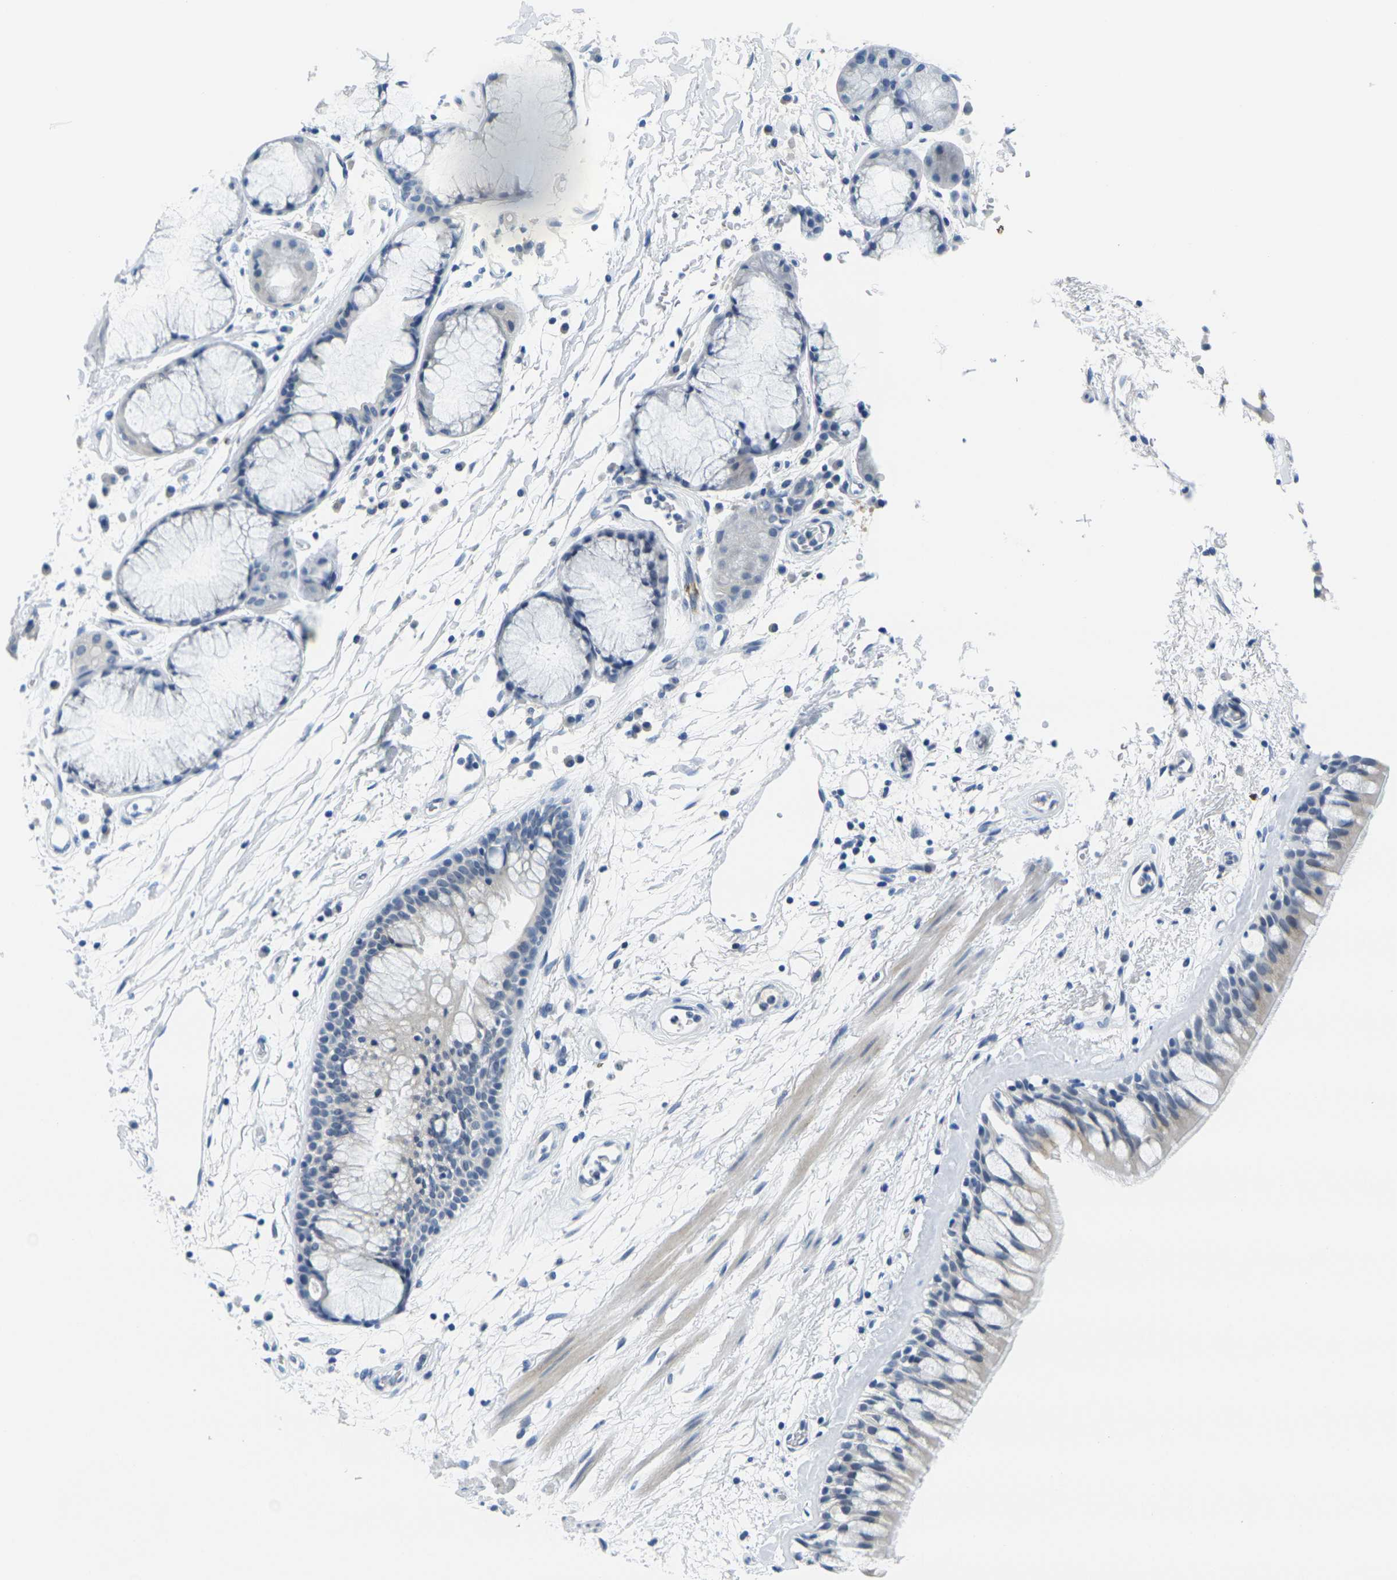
{"staining": {"intensity": "weak", "quantity": "<25%", "location": "cytoplasmic/membranous"}, "tissue": "bronchus", "cell_type": "Respiratory epithelial cells", "image_type": "normal", "snomed": [{"axis": "morphology", "description": "Normal tissue, NOS"}, {"axis": "morphology", "description": "Adenocarcinoma, NOS"}, {"axis": "topography", "description": "Bronchus"}, {"axis": "topography", "description": "Lung"}], "caption": "This is a image of immunohistochemistry (IHC) staining of benign bronchus, which shows no staining in respiratory epithelial cells.", "gene": "GPR15", "patient": {"sex": "female", "age": 54}}